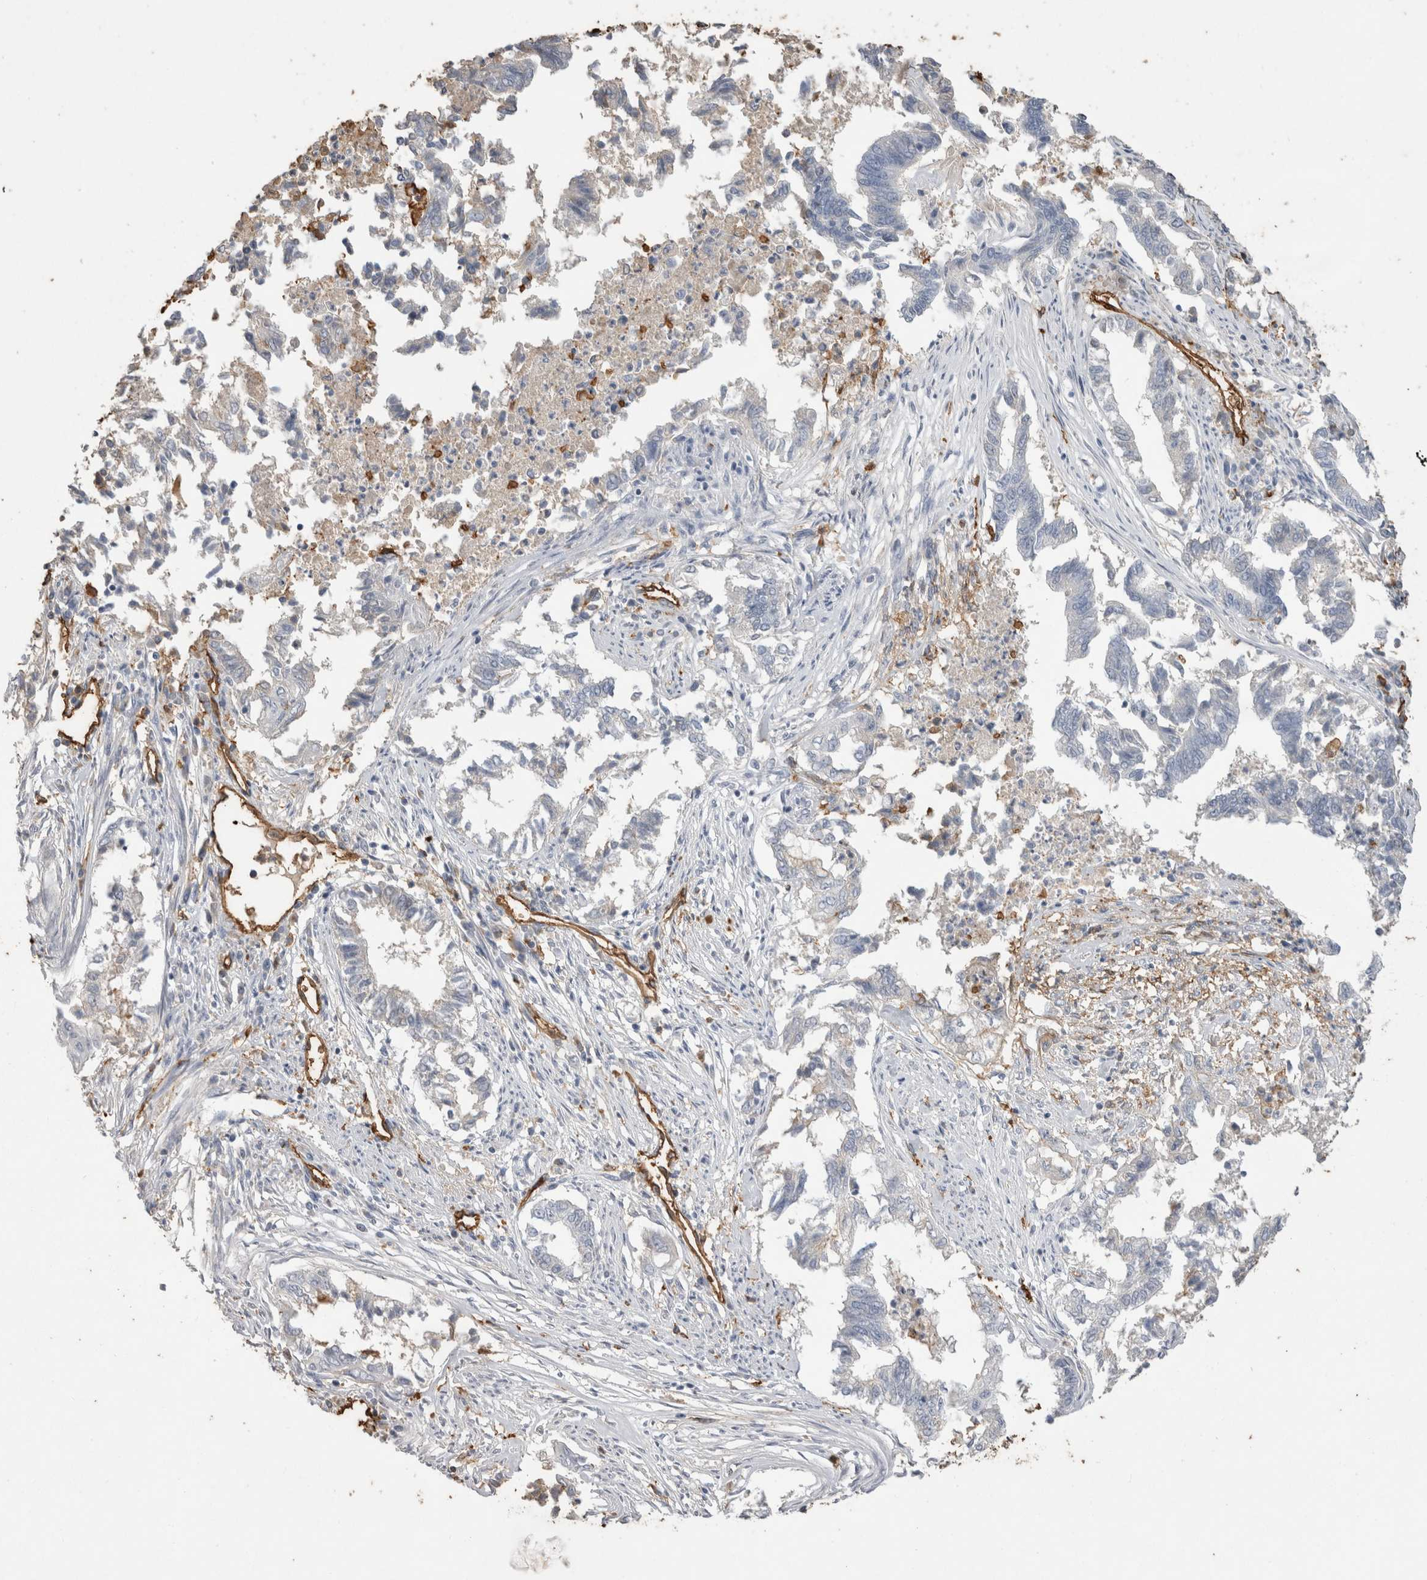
{"staining": {"intensity": "moderate", "quantity": "<25%", "location": "cytoplasmic/membranous"}, "tissue": "endometrial cancer", "cell_type": "Tumor cells", "image_type": "cancer", "snomed": [{"axis": "morphology", "description": "Necrosis, NOS"}, {"axis": "morphology", "description": "Adenocarcinoma, NOS"}, {"axis": "topography", "description": "Endometrium"}], "caption": "Immunohistochemistry (IHC) photomicrograph of adenocarcinoma (endometrial) stained for a protein (brown), which demonstrates low levels of moderate cytoplasmic/membranous staining in about <25% of tumor cells.", "gene": "IL17RC", "patient": {"sex": "female", "age": 79}}